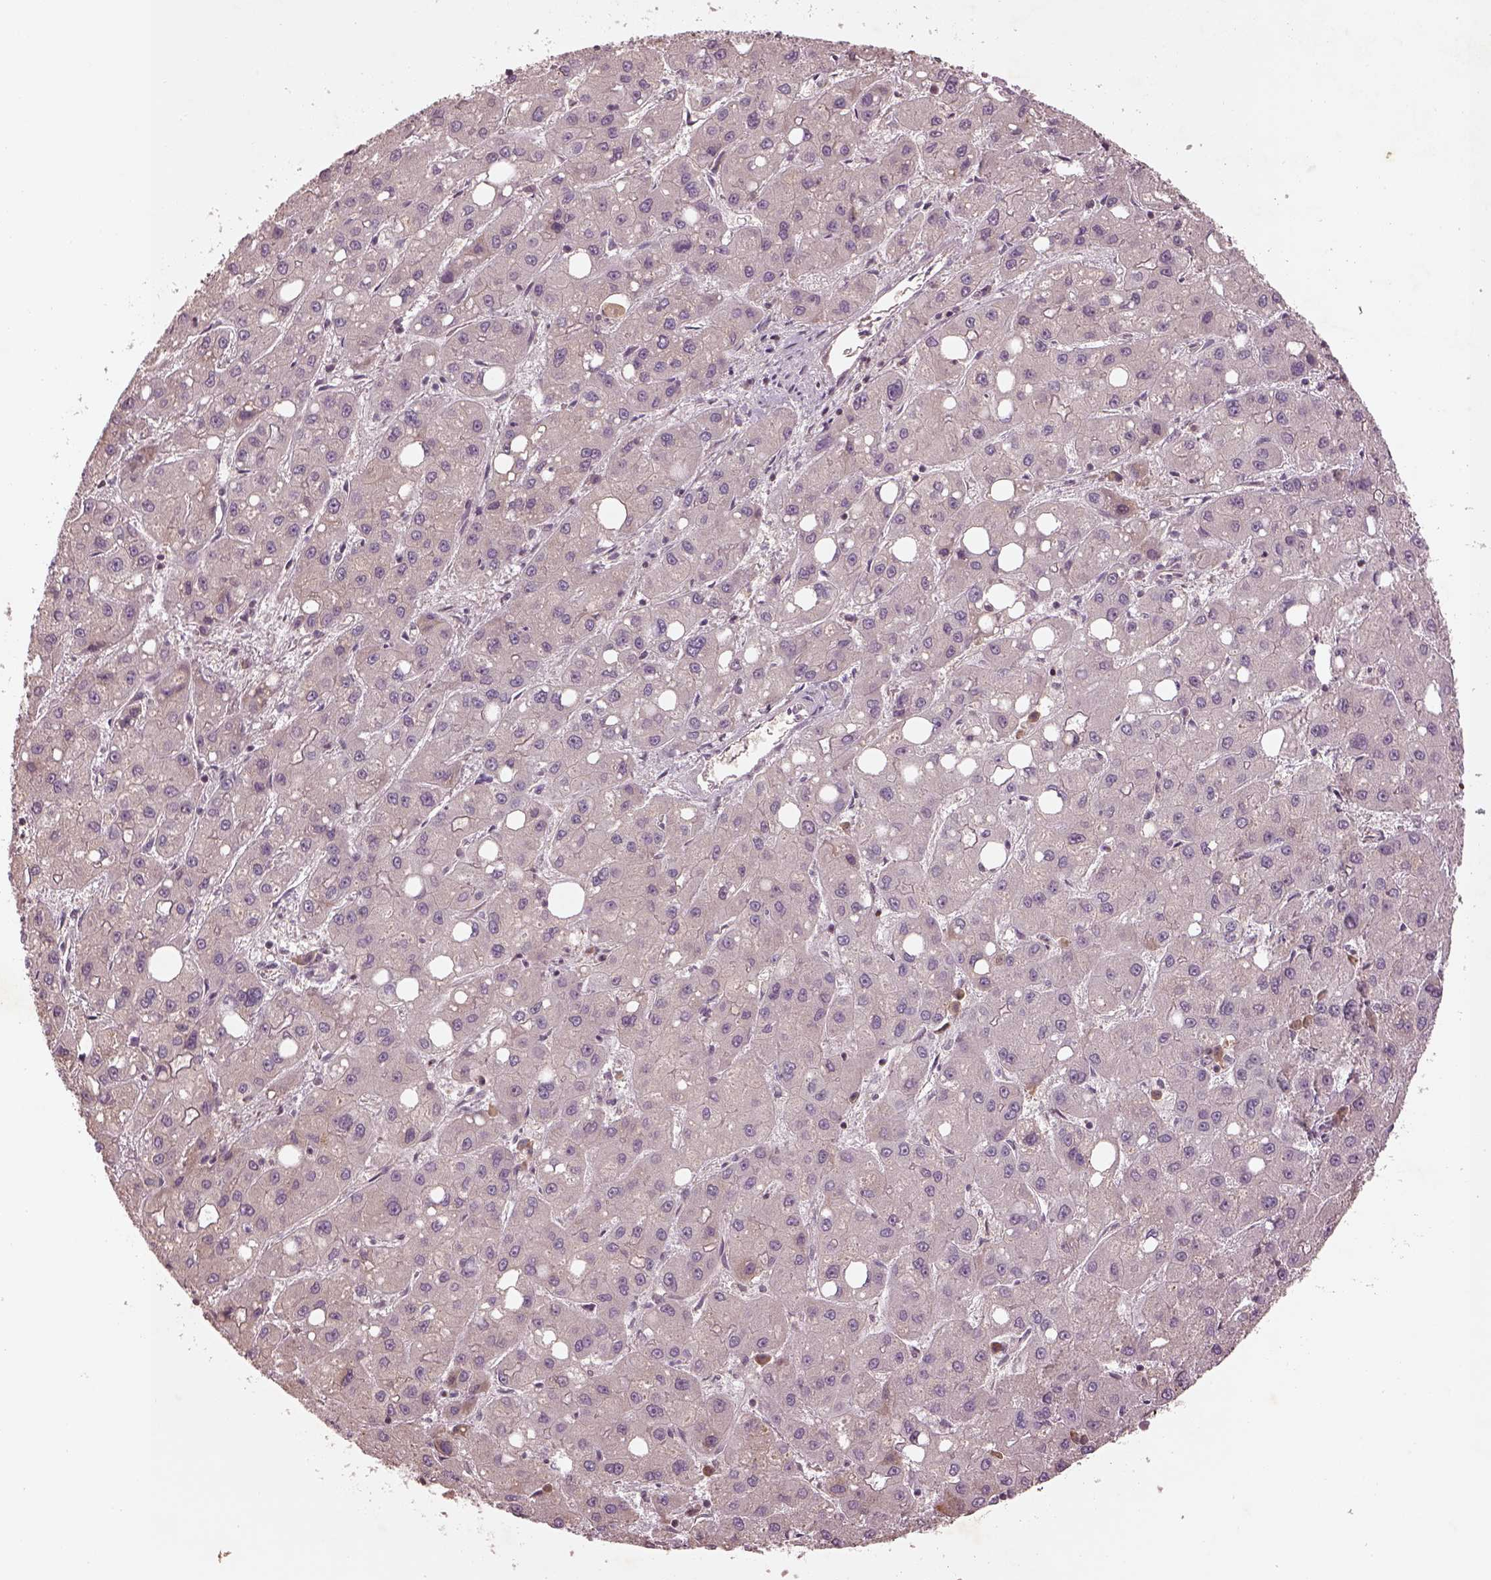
{"staining": {"intensity": "negative", "quantity": "none", "location": "none"}, "tissue": "liver cancer", "cell_type": "Tumor cells", "image_type": "cancer", "snomed": [{"axis": "morphology", "description": "Carcinoma, Hepatocellular, NOS"}, {"axis": "topography", "description": "Liver"}], "caption": "High magnification brightfield microscopy of liver cancer stained with DAB (brown) and counterstained with hematoxylin (blue): tumor cells show no significant expression.", "gene": "TLX3", "patient": {"sex": "male", "age": 73}}